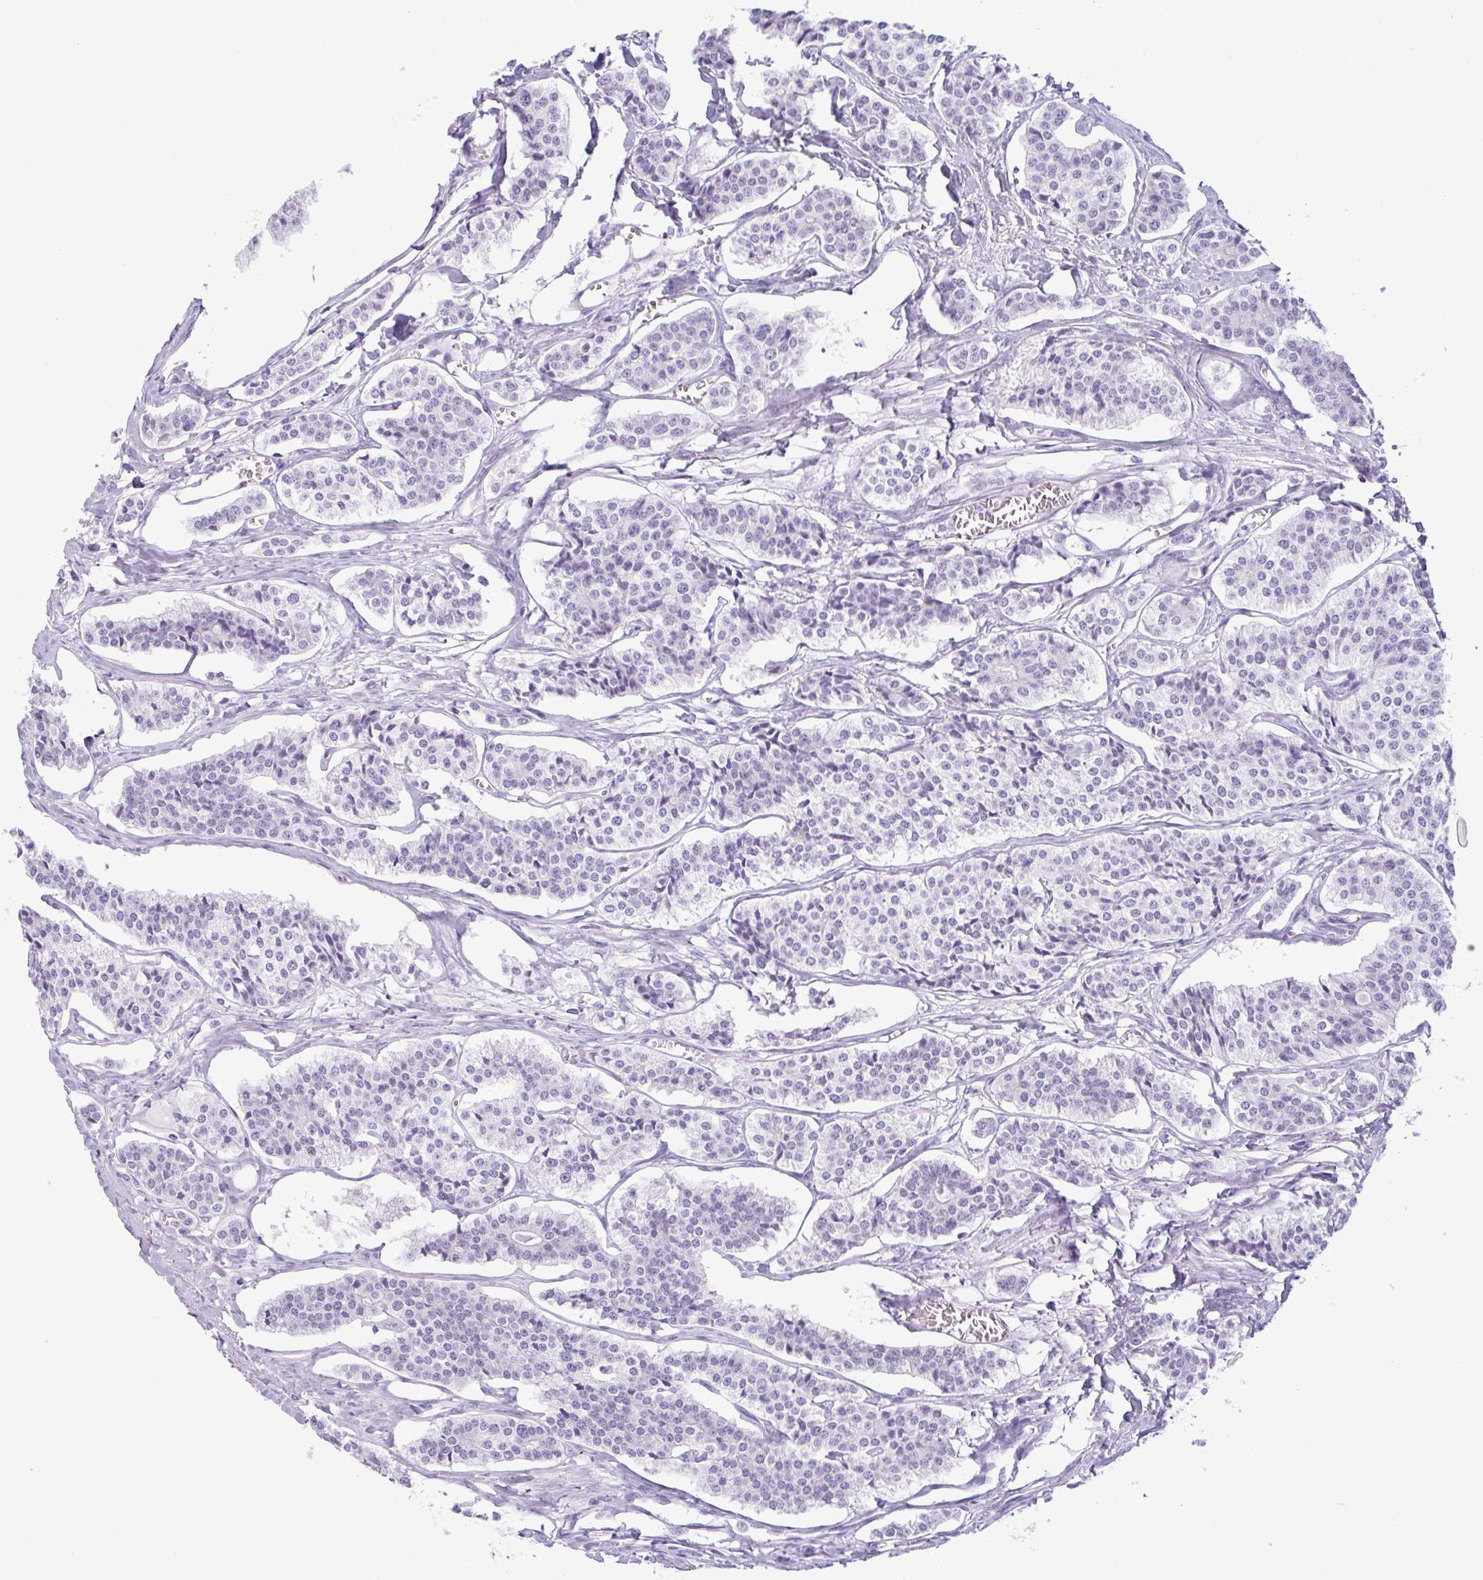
{"staining": {"intensity": "negative", "quantity": "none", "location": "none"}, "tissue": "carcinoid", "cell_type": "Tumor cells", "image_type": "cancer", "snomed": [{"axis": "morphology", "description": "Carcinoid, malignant, NOS"}, {"axis": "topography", "description": "Small intestine"}], "caption": "Tumor cells show no significant protein expression in carcinoid (malignant). (DAB immunohistochemistry (IHC) visualized using brightfield microscopy, high magnification).", "gene": "CTSE", "patient": {"sex": "male", "age": 63}}